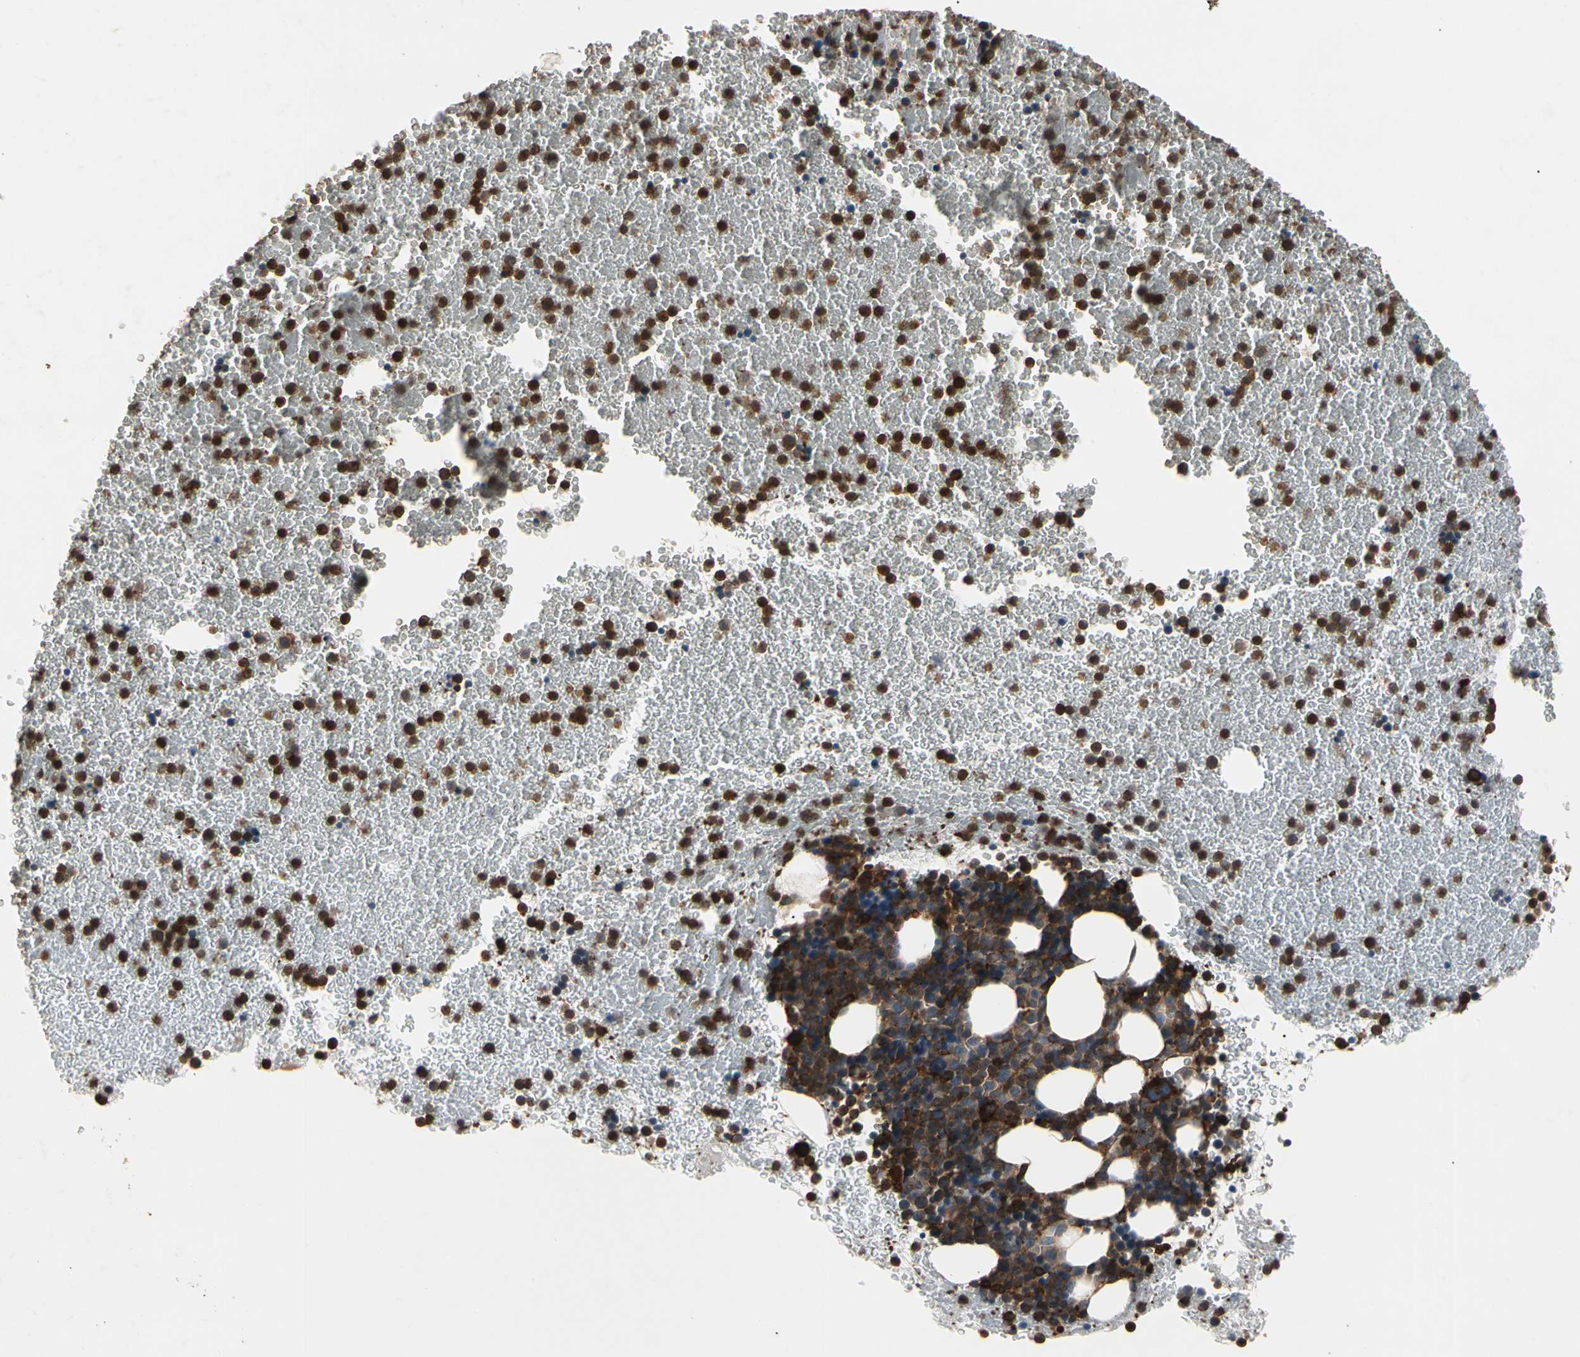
{"staining": {"intensity": "strong", "quantity": ">75%", "location": "nuclear"}, "tissue": "bone marrow", "cell_type": "Hematopoietic cells", "image_type": "normal", "snomed": [{"axis": "morphology", "description": "Normal tissue, NOS"}, {"axis": "topography", "description": "Bone marrow"}], "caption": "An immunohistochemistry (IHC) photomicrograph of normal tissue is shown. Protein staining in brown highlights strong nuclear positivity in bone marrow within hematopoietic cells.", "gene": "AGBL2", "patient": {"sex": "female", "age": 53}}